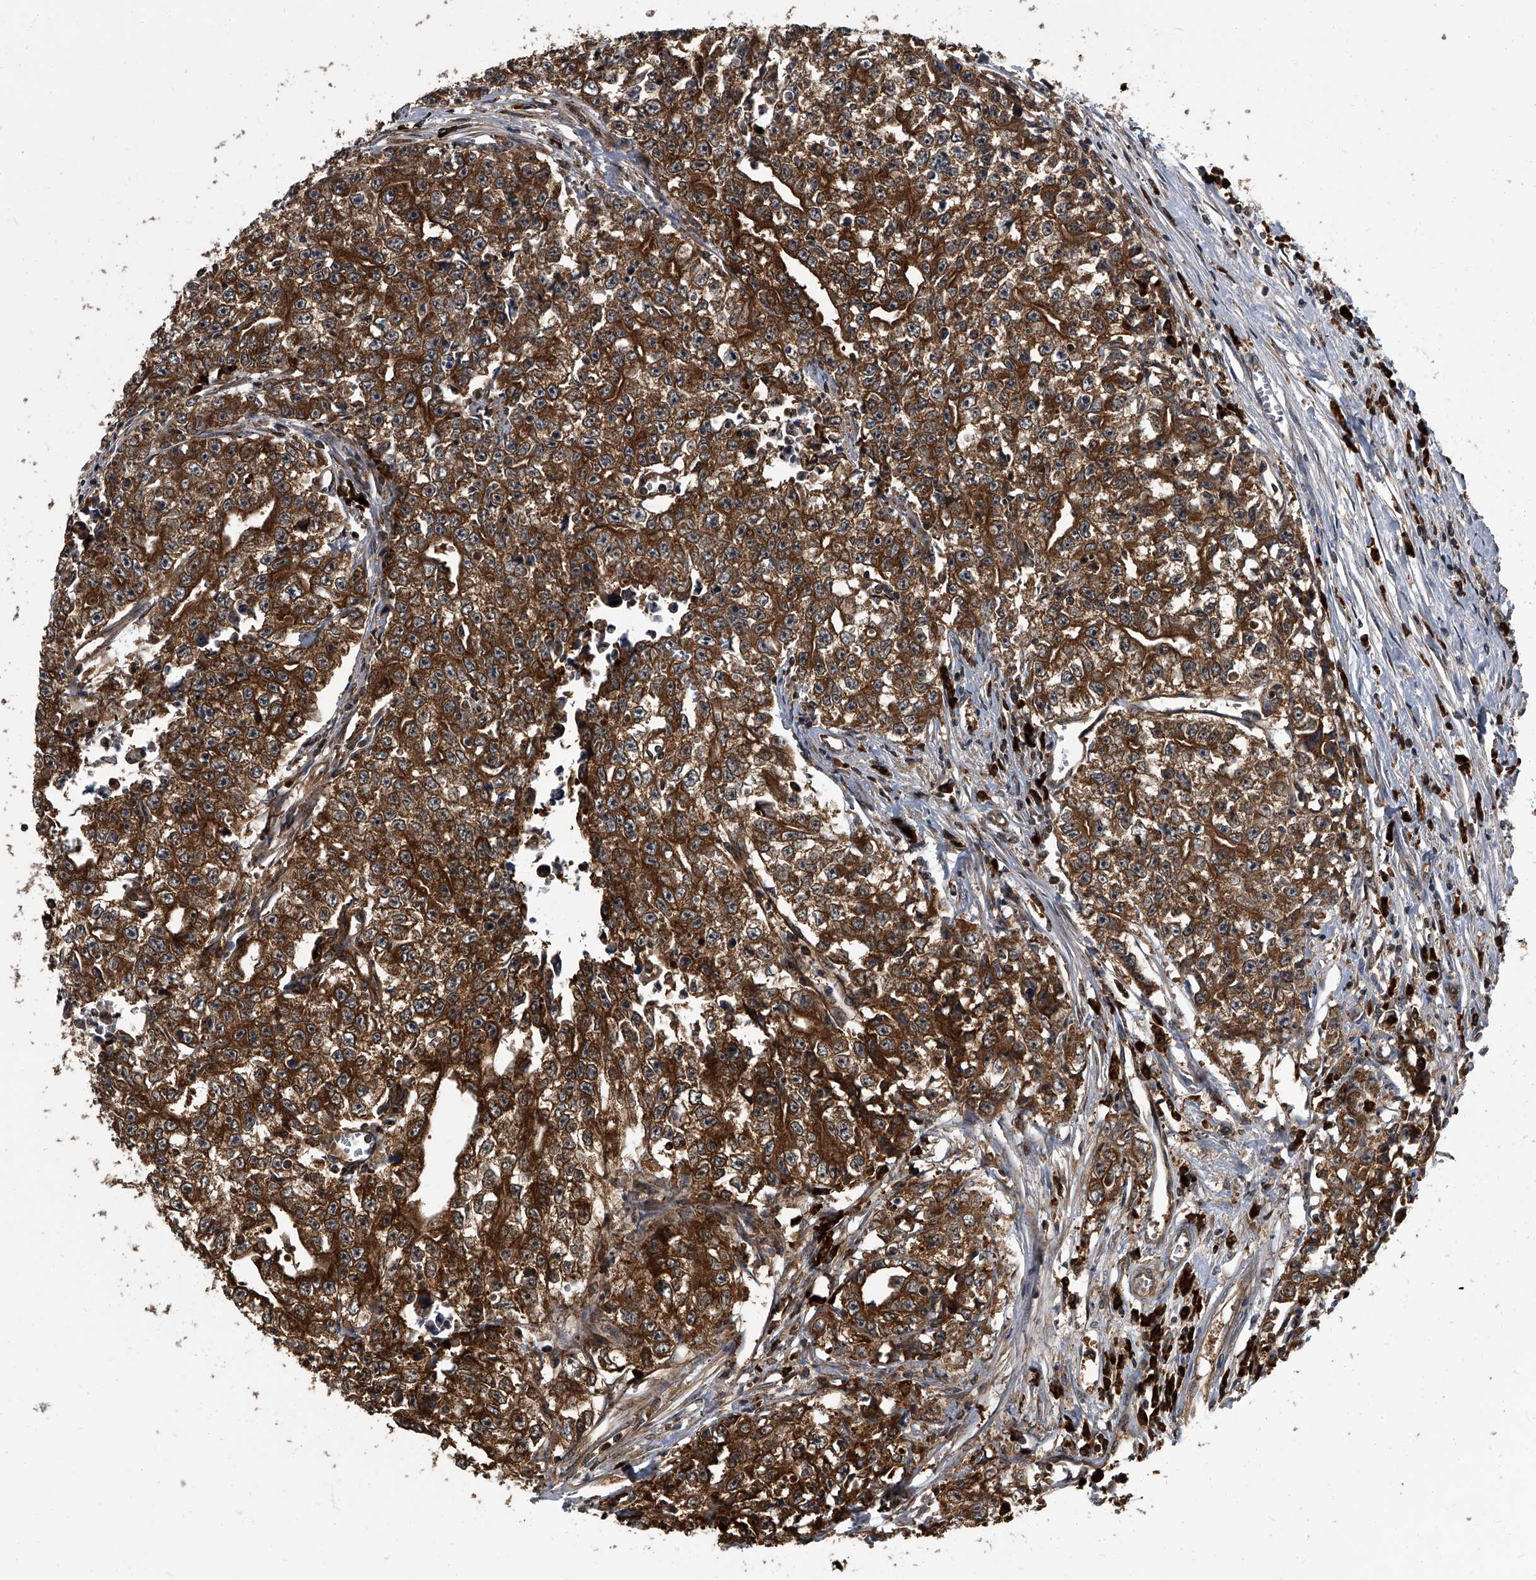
{"staining": {"intensity": "strong", "quantity": ">75%", "location": "cytoplasmic/membranous"}, "tissue": "testis cancer", "cell_type": "Tumor cells", "image_type": "cancer", "snomed": [{"axis": "morphology", "description": "Seminoma, NOS"}, {"axis": "morphology", "description": "Carcinoma, Embryonal, NOS"}, {"axis": "topography", "description": "Testis"}], "caption": "Brown immunohistochemical staining in testis seminoma exhibits strong cytoplasmic/membranous positivity in about >75% of tumor cells.", "gene": "CDV3", "patient": {"sex": "male", "age": 43}}